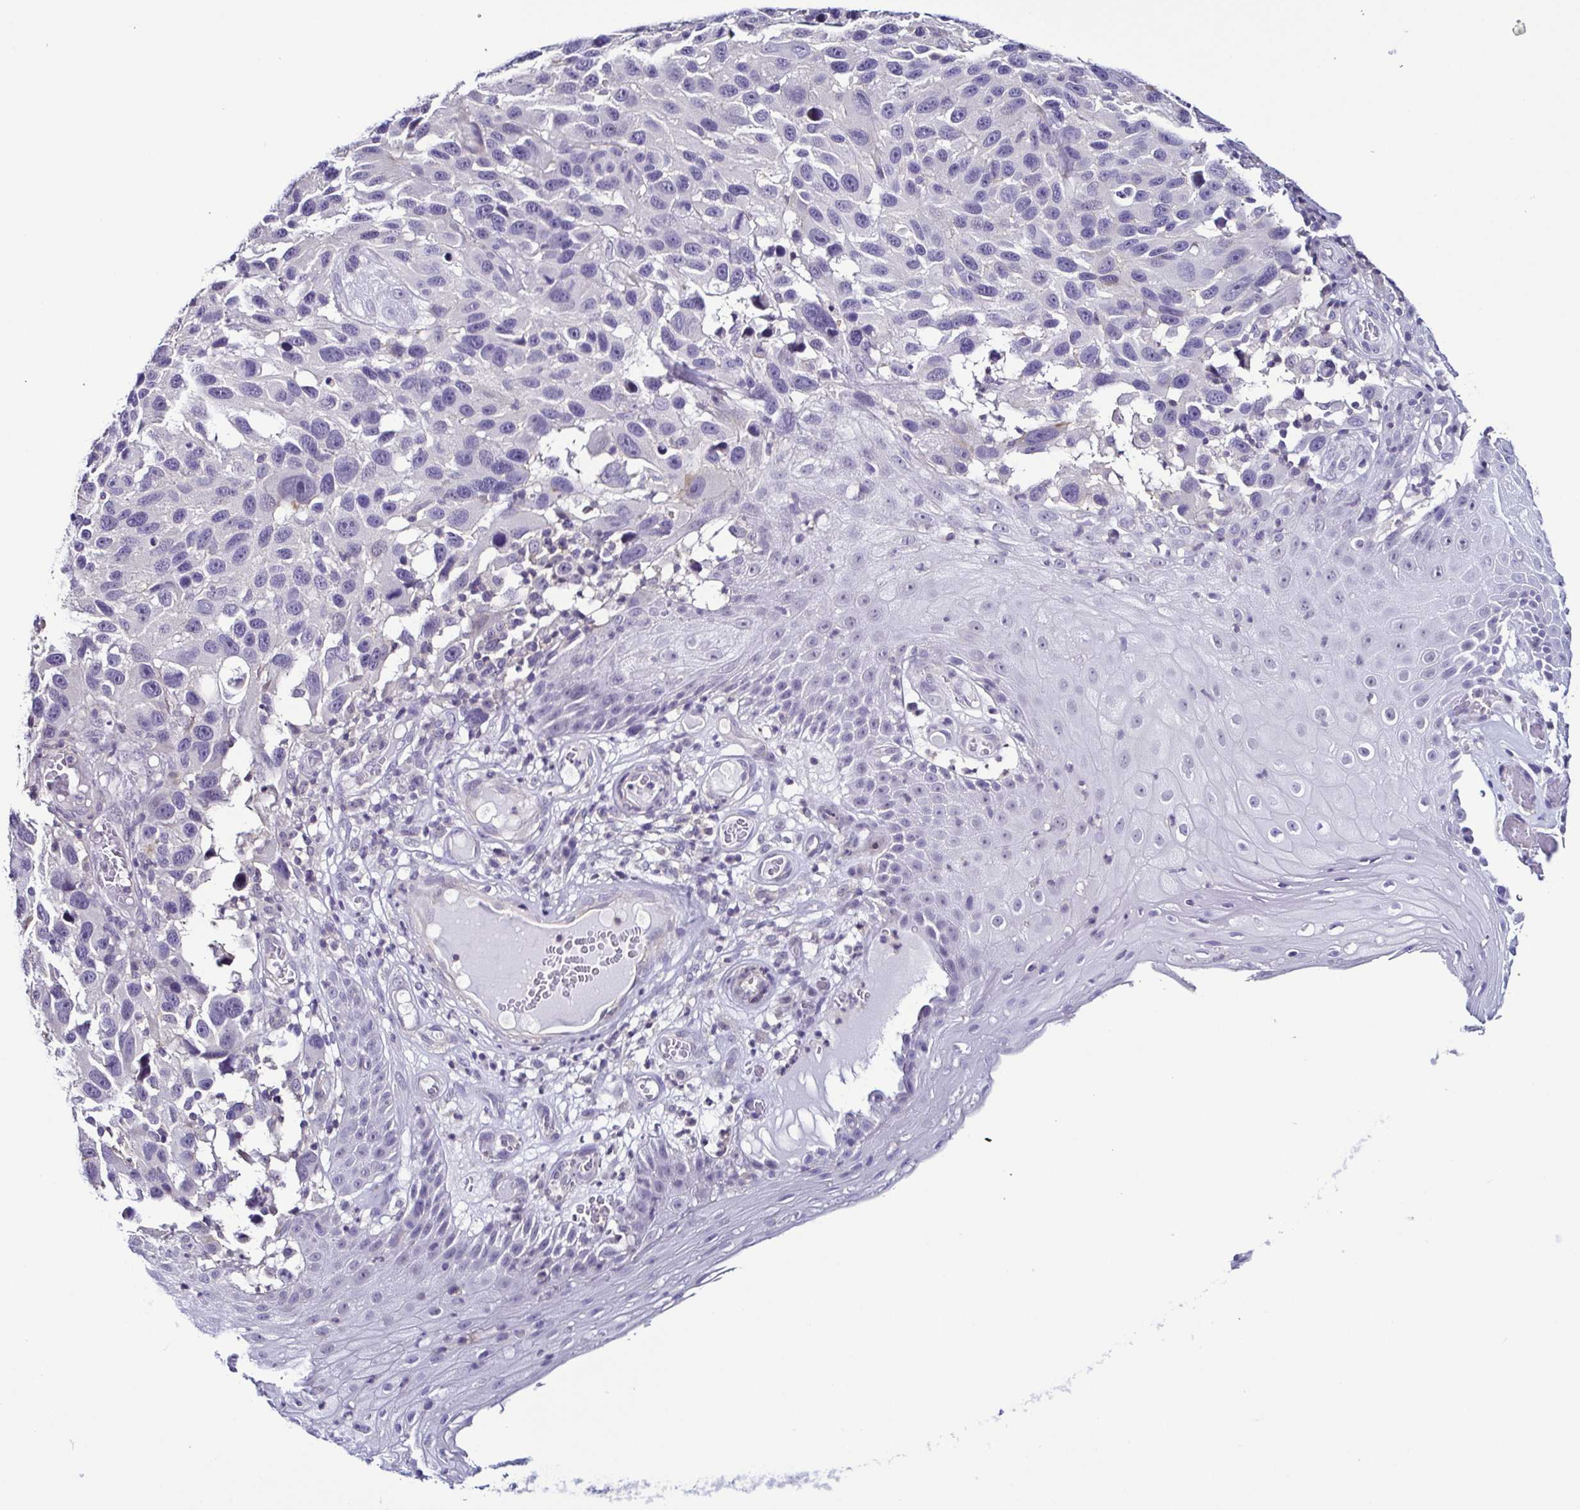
{"staining": {"intensity": "negative", "quantity": "none", "location": "none"}, "tissue": "melanoma", "cell_type": "Tumor cells", "image_type": "cancer", "snomed": [{"axis": "morphology", "description": "Malignant melanoma, NOS"}, {"axis": "topography", "description": "Skin"}], "caption": "A photomicrograph of malignant melanoma stained for a protein shows no brown staining in tumor cells.", "gene": "TNNT2", "patient": {"sex": "male", "age": 53}}